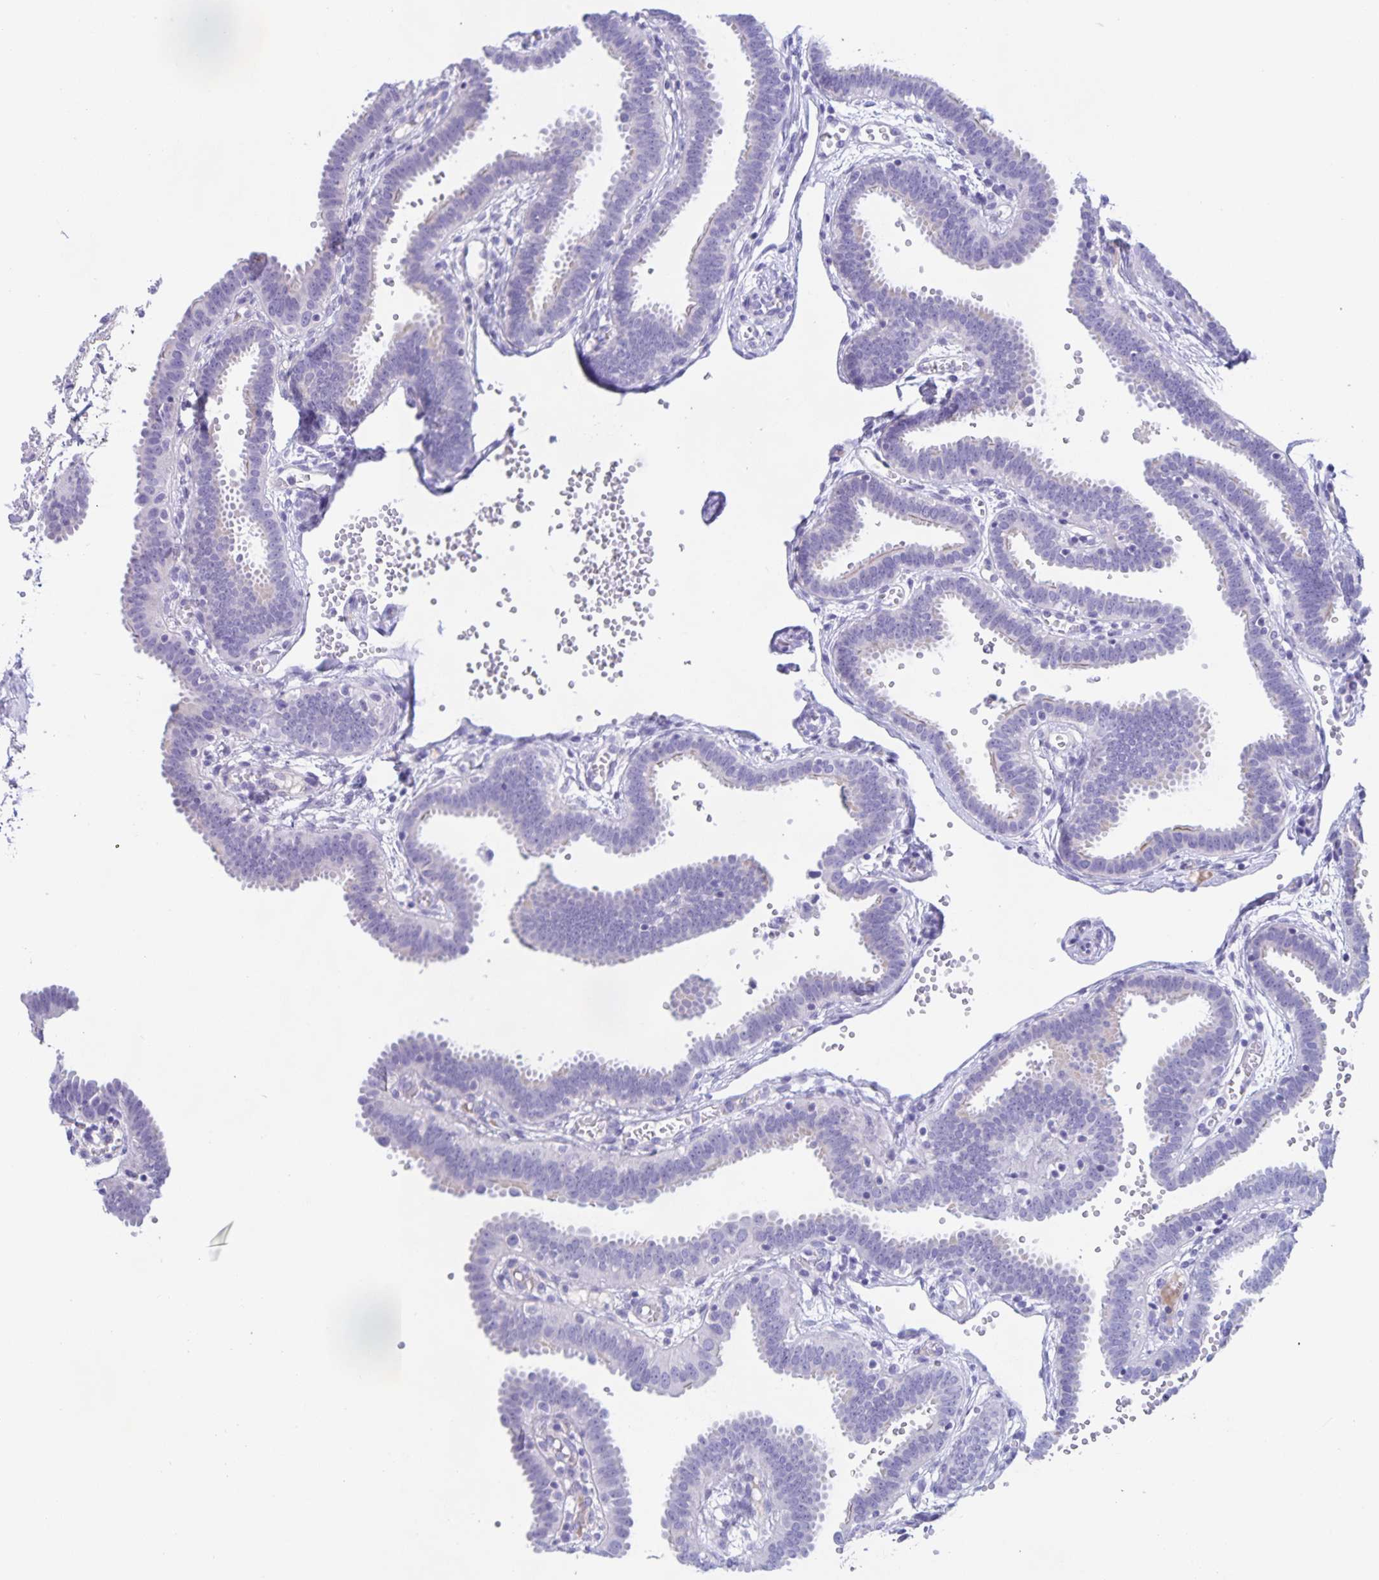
{"staining": {"intensity": "negative", "quantity": "none", "location": "none"}, "tissue": "fallopian tube", "cell_type": "Glandular cells", "image_type": "normal", "snomed": [{"axis": "morphology", "description": "Normal tissue, NOS"}, {"axis": "topography", "description": "Fallopian tube"}], "caption": "High power microscopy histopathology image of an immunohistochemistry photomicrograph of normal fallopian tube, revealing no significant positivity in glandular cells. (Brightfield microscopy of DAB IHC at high magnification).", "gene": "CATSPER4", "patient": {"sex": "female", "age": 37}}